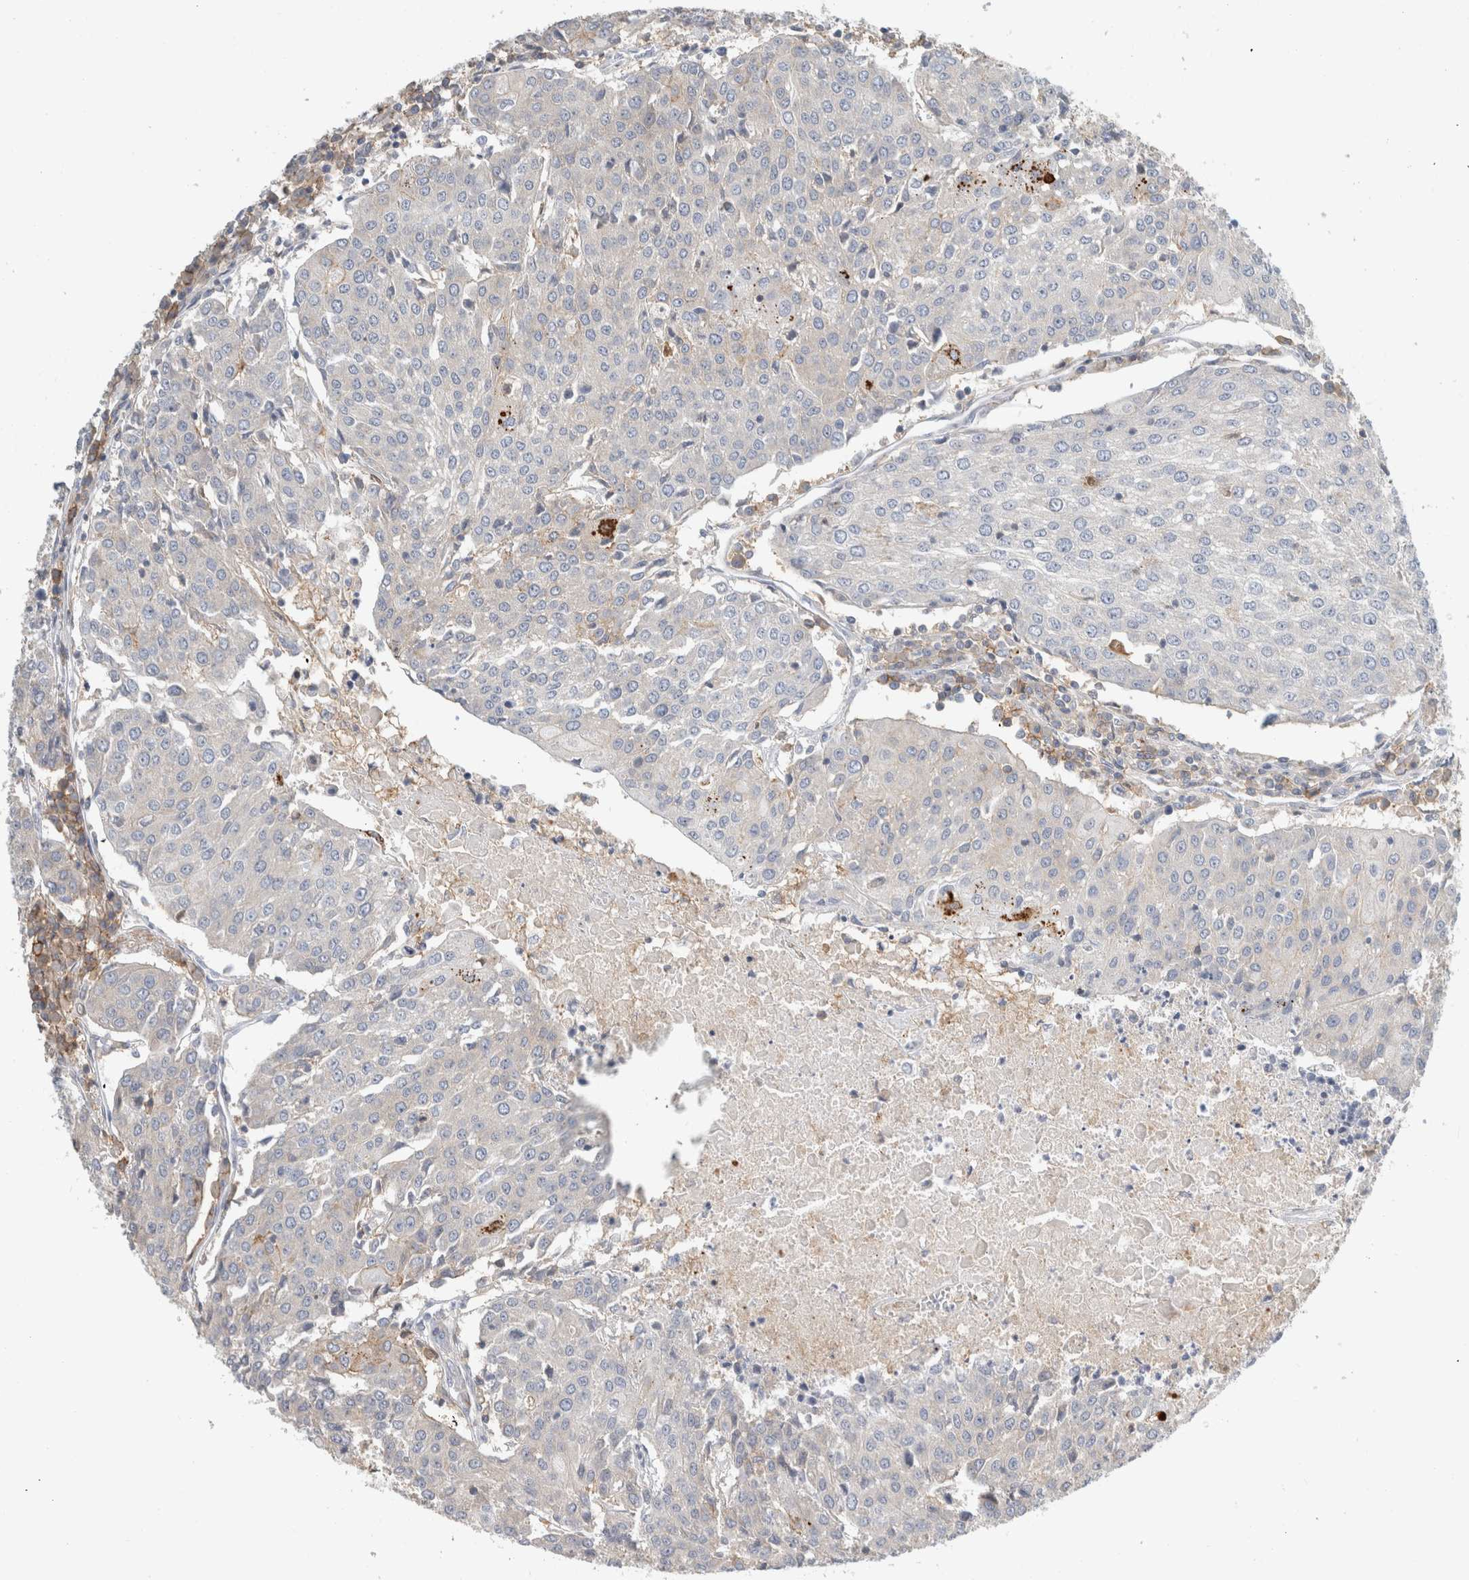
{"staining": {"intensity": "negative", "quantity": "none", "location": "none"}, "tissue": "urothelial cancer", "cell_type": "Tumor cells", "image_type": "cancer", "snomed": [{"axis": "morphology", "description": "Urothelial carcinoma, High grade"}, {"axis": "topography", "description": "Urinary bladder"}], "caption": "A high-resolution histopathology image shows immunohistochemistry (IHC) staining of urothelial carcinoma (high-grade), which demonstrates no significant expression in tumor cells.", "gene": "ERCC6L2", "patient": {"sex": "female", "age": 85}}